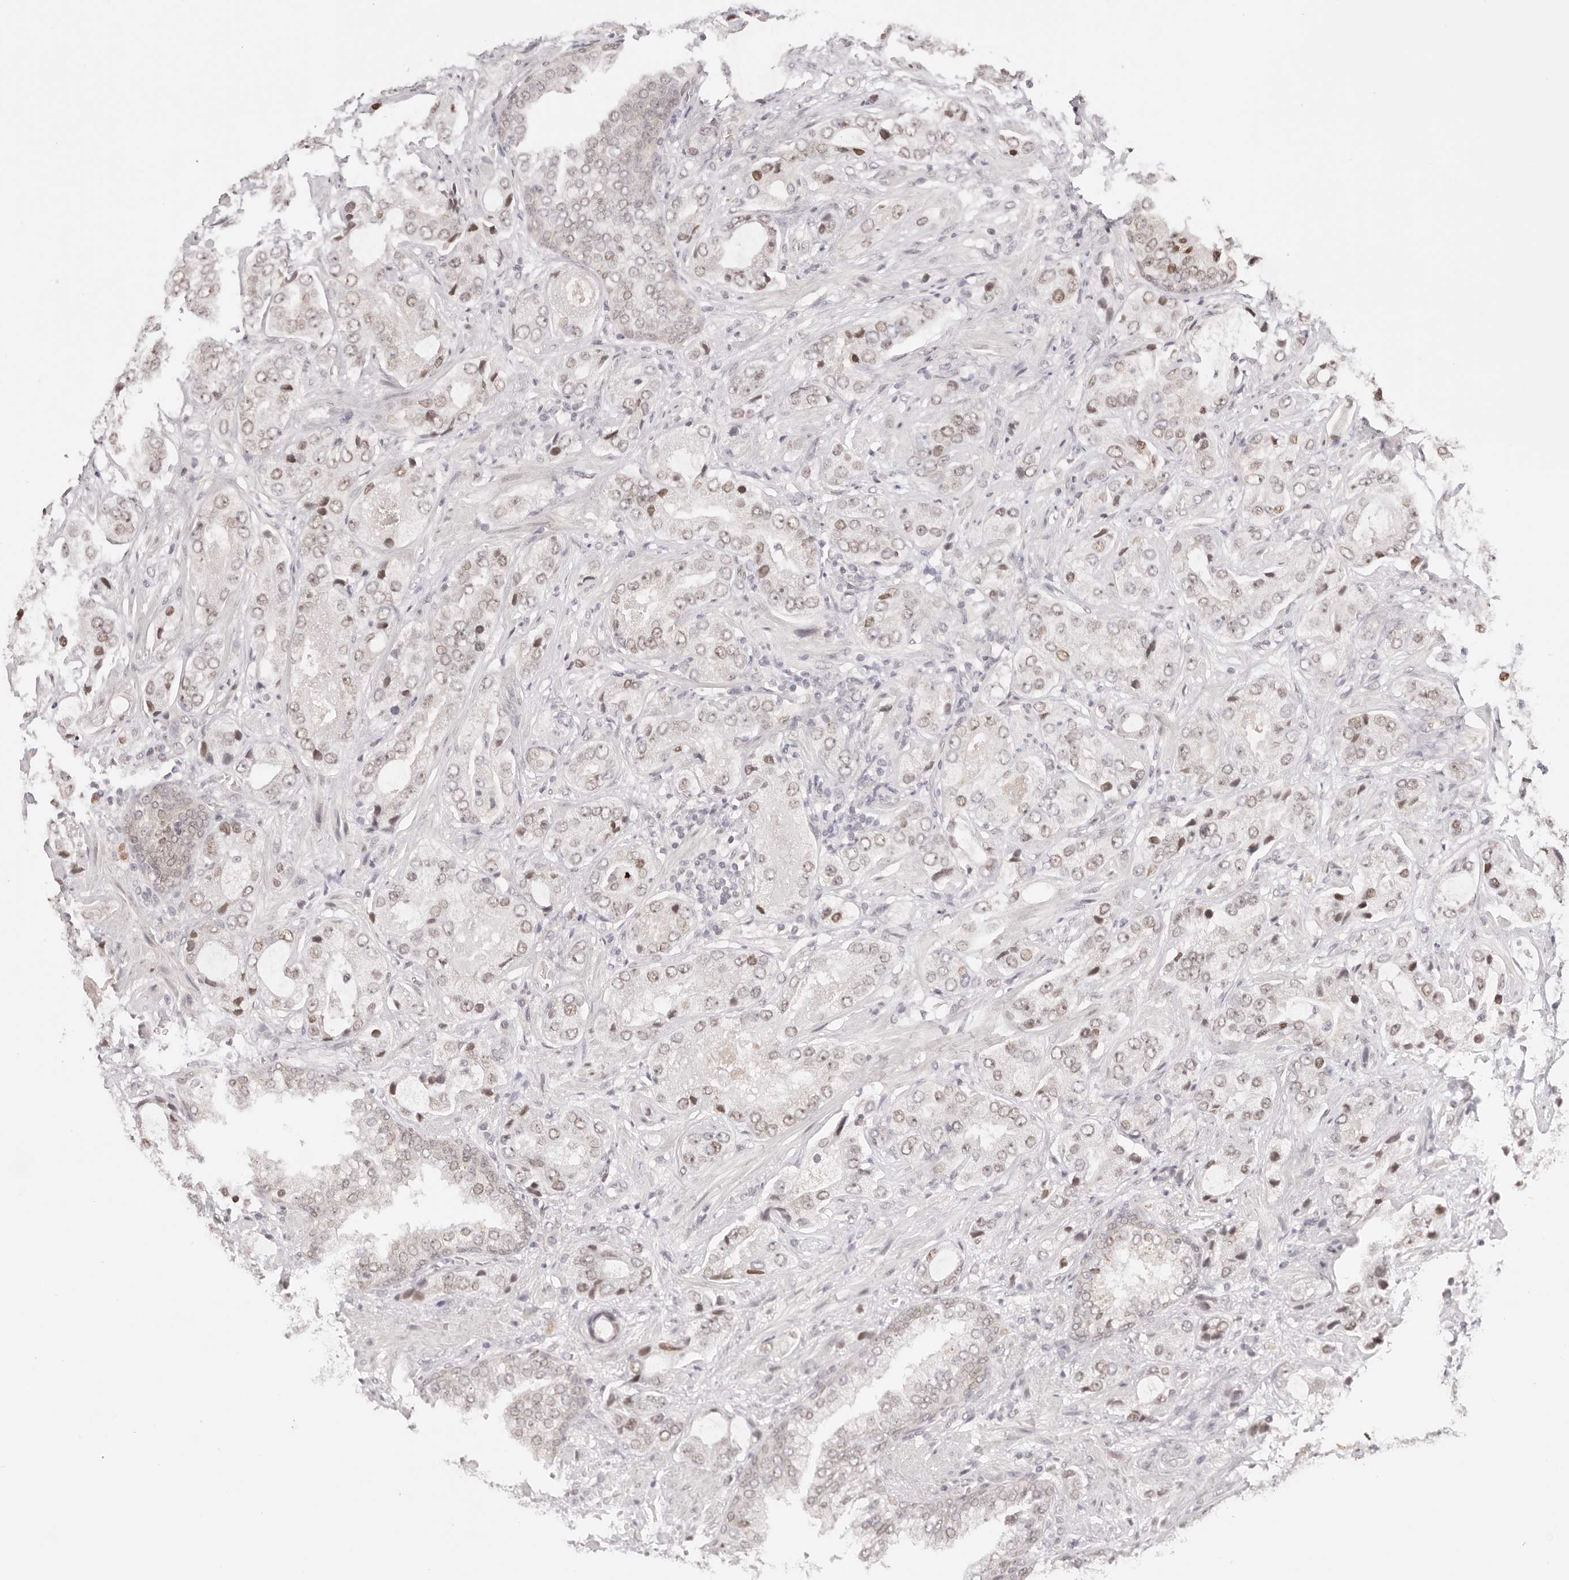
{"staining": {"intensity": "weak", "quantity": ">75%", "location": "nuclear"}, "tissue": "prostate cancer", "cell_type": "Tumor cells", "image_type": "cancer", "snomed": [{"axis": "morphology", "description": "Normal tissue, NOS"}, {"axis": "morphology", "description": "Adenocarcinoma, High grade"}, {"axis": "topography", "description": "Prostate"}, {"axis": "topography", "description": "Peripheral nerve tissue"}], "caption": "This micrograph exhibits immunohistochemistry (IHC) staining of prostate cancer, with low weak nuclear staining in about >75% of tumor cells.", "gene": "RFC3", "patient": {"sex": "male", "age": 59}}